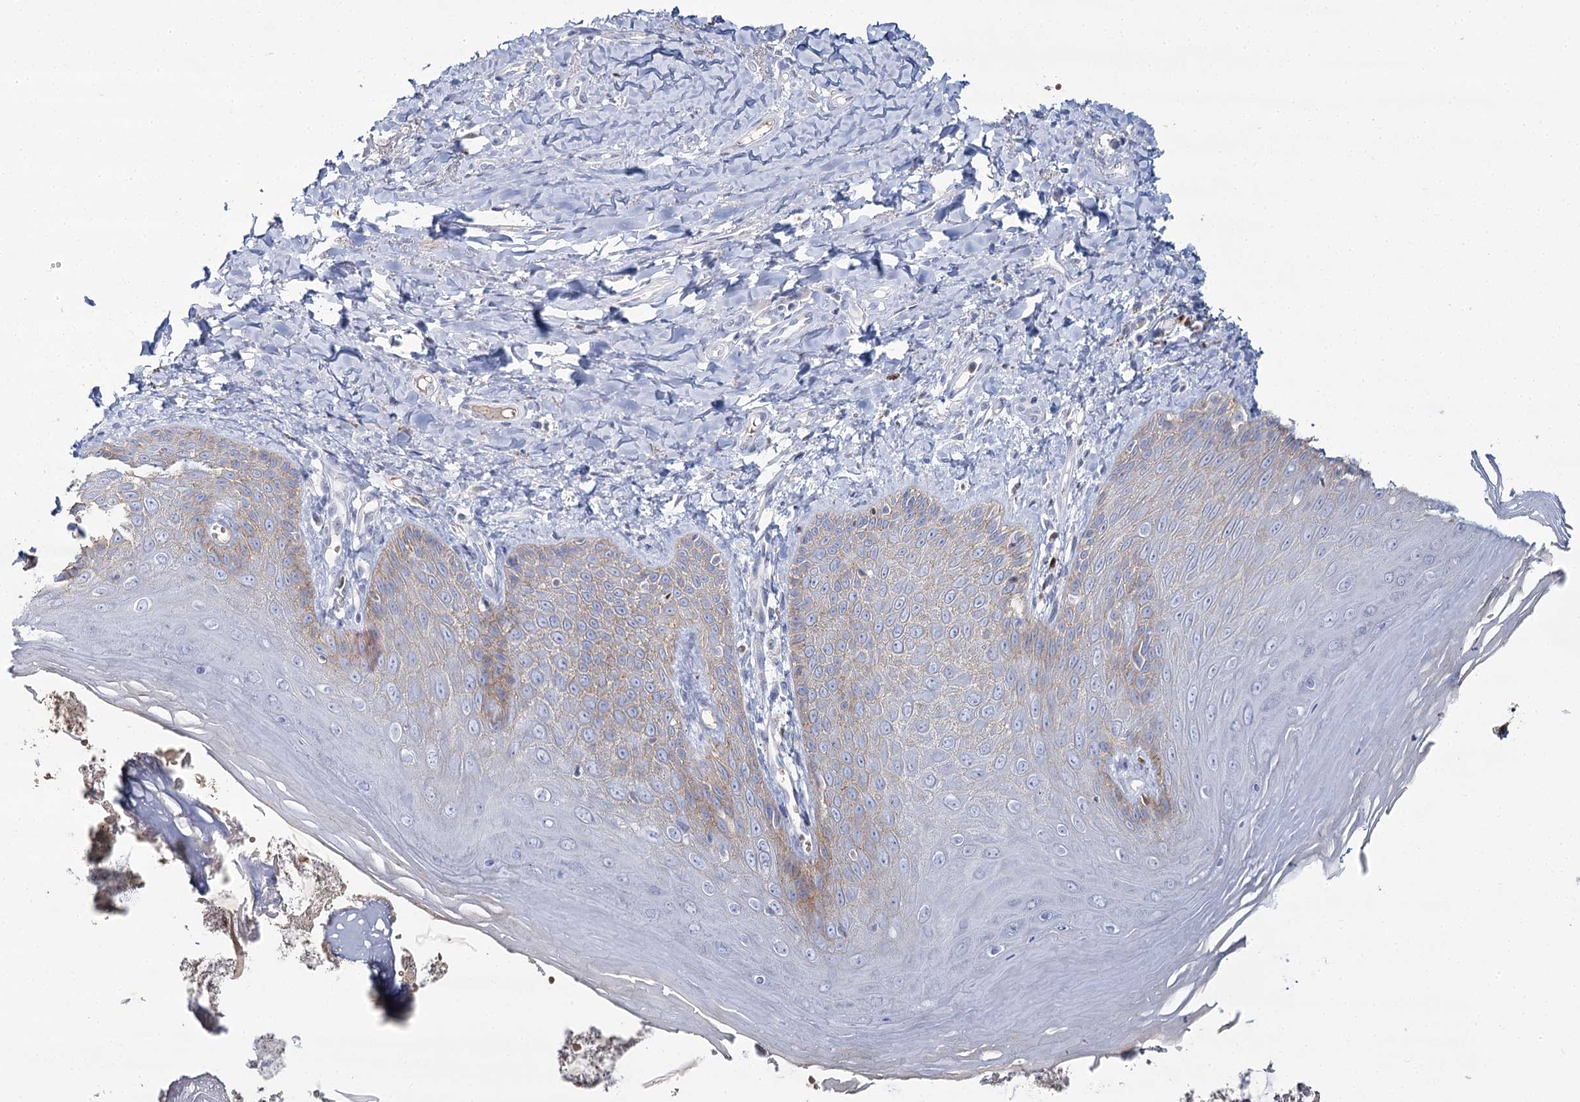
{"staining": {"intensity": "weak", "quantity": "25%-75%", "location": "cytoplasmic/membranous"}, "tissue": "skin", "cell_type": "Epidermal cells", "image_type": "normal", "snomed": [{"axis": "morphology", "description": "Normal tissue, NOS"}, {"axis": "topography", "description": "Anal"}], "caption": "Protein analysis of unremarkable skin exhibits weak cytoplasmic/membranous expression in about 25%-75% of epidermal cells.", "gene": "IGSF3", "patient": {"sex": "male", "age": 78}}